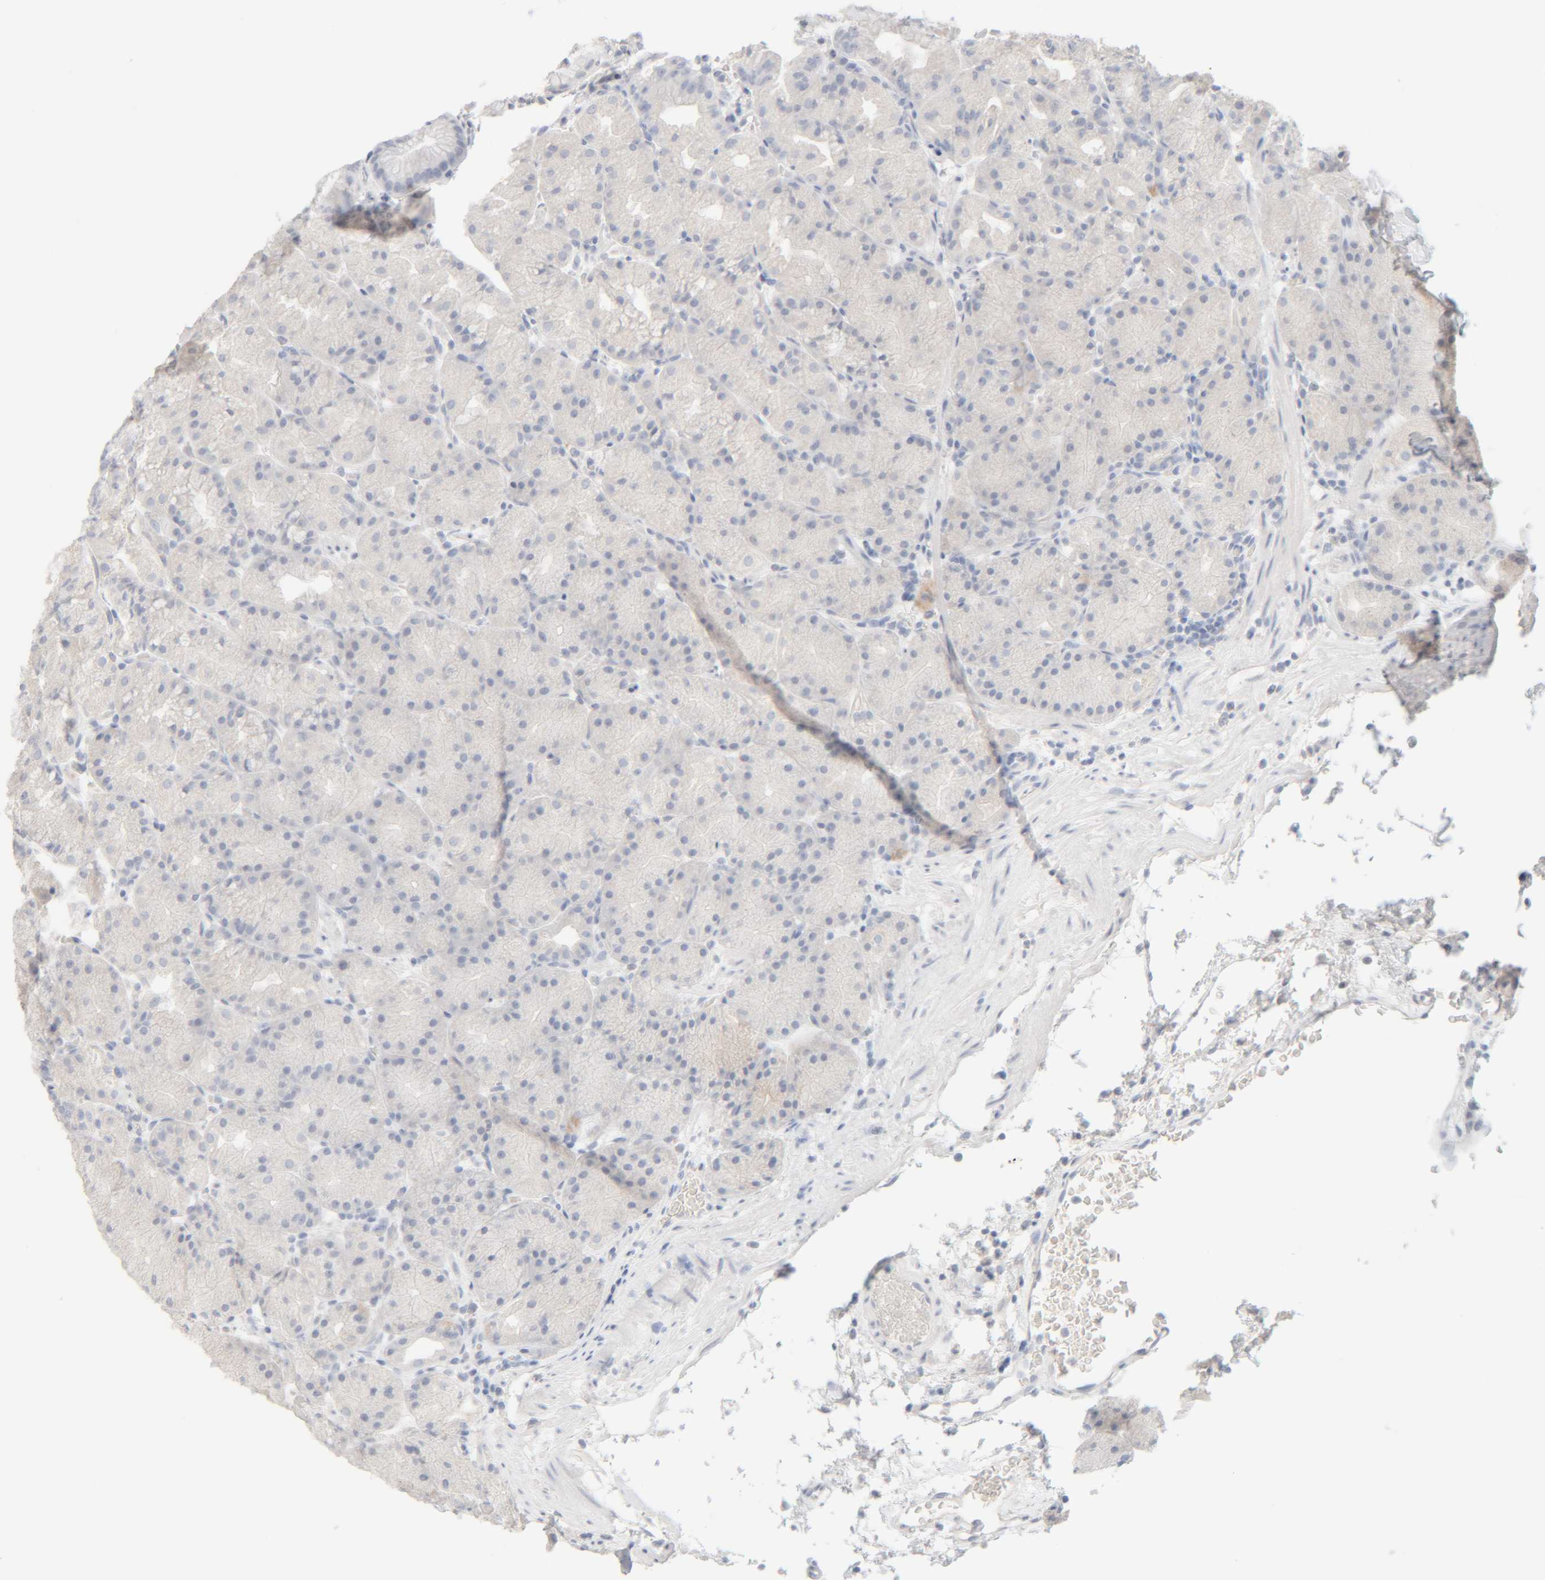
{"staining": {"intensity": "negative", "quantity": "none", "location": "none"}, "tissue": "stomach", "cell_type": "Glandular cells", "image_type": "normal", "snomed": [{"axis": "morphology", "description": "Normal tissue, NOS"}, {"axis": "topography", "description": "Stomach, upper"}, {"axis": "topography", "description": "Stomach"}], "caption": "This photomicrograph is of normal stomach stained with IHC to label a protein in brown with the nuclei are counter-stained blue. There is no expression in glandular cells. (Immunohistochemistry, brightfield microscopy, high magnification).", "gene": "RIDA", "patient": {"sex": "male", "age": 48}}